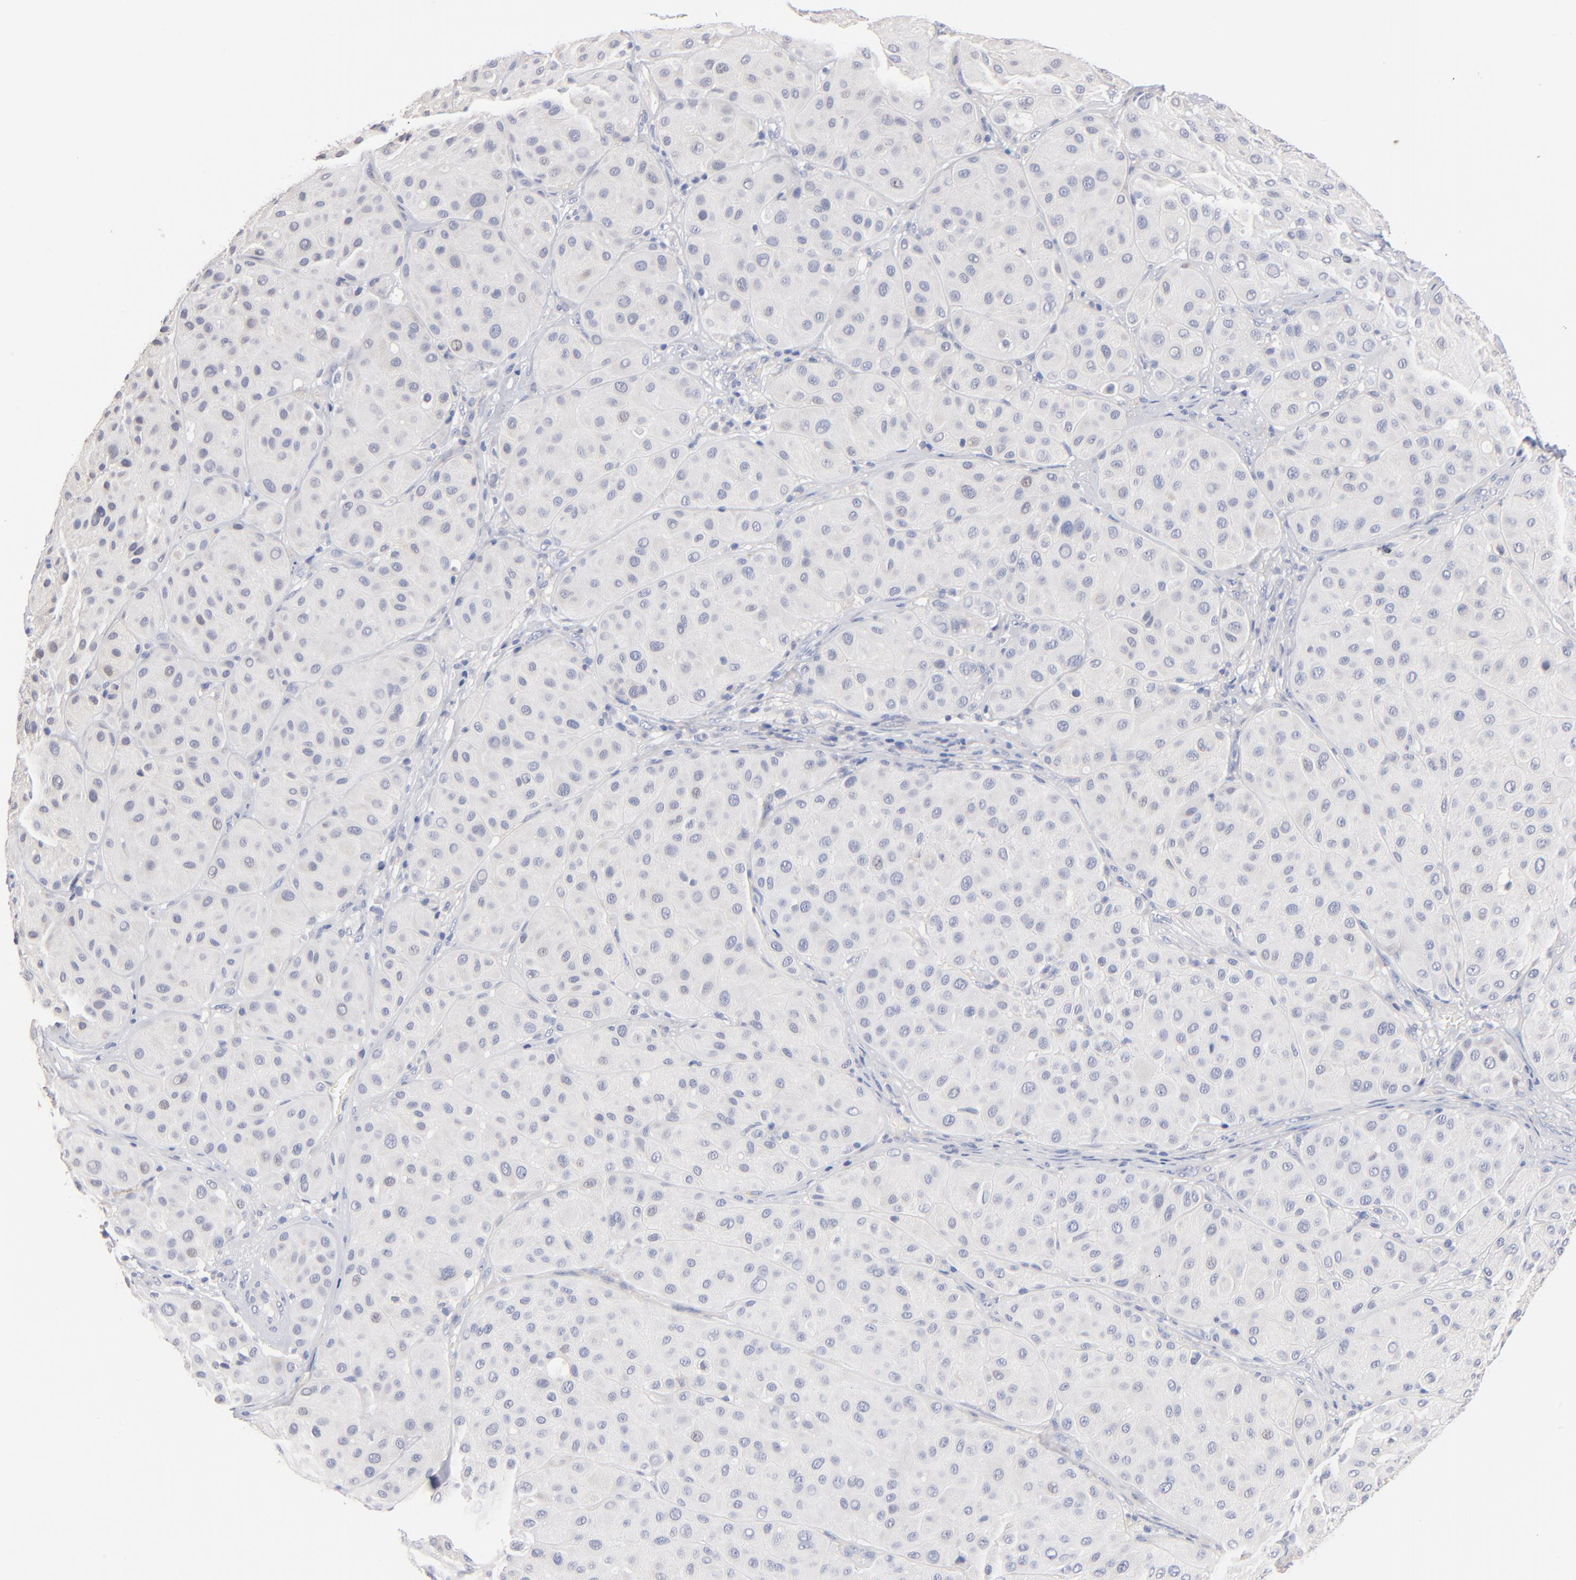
{"staining": {"intensity": "negative", "quantity": "none", "location": "none"}, "tissue": "melanoma", "cell_type": "Tumor cells", "image_type": "cancer", "snomed": [{"axis": "morphology", "description": "Normal tissue, NOS"}, {"axis": "morphology", "description": "Malignant melanoma, Metastatic site"}, {"axis": "topography", "description": "Skin"}], "caption": "This is a photomicrograph of immunohistochemistry staining of melanoma, which shows no expression in tumor cells. (IHC, brightfield microscopy, high magnification).", "gene": "ITGA8", "patient": {"sex": "male", "age": 41}}